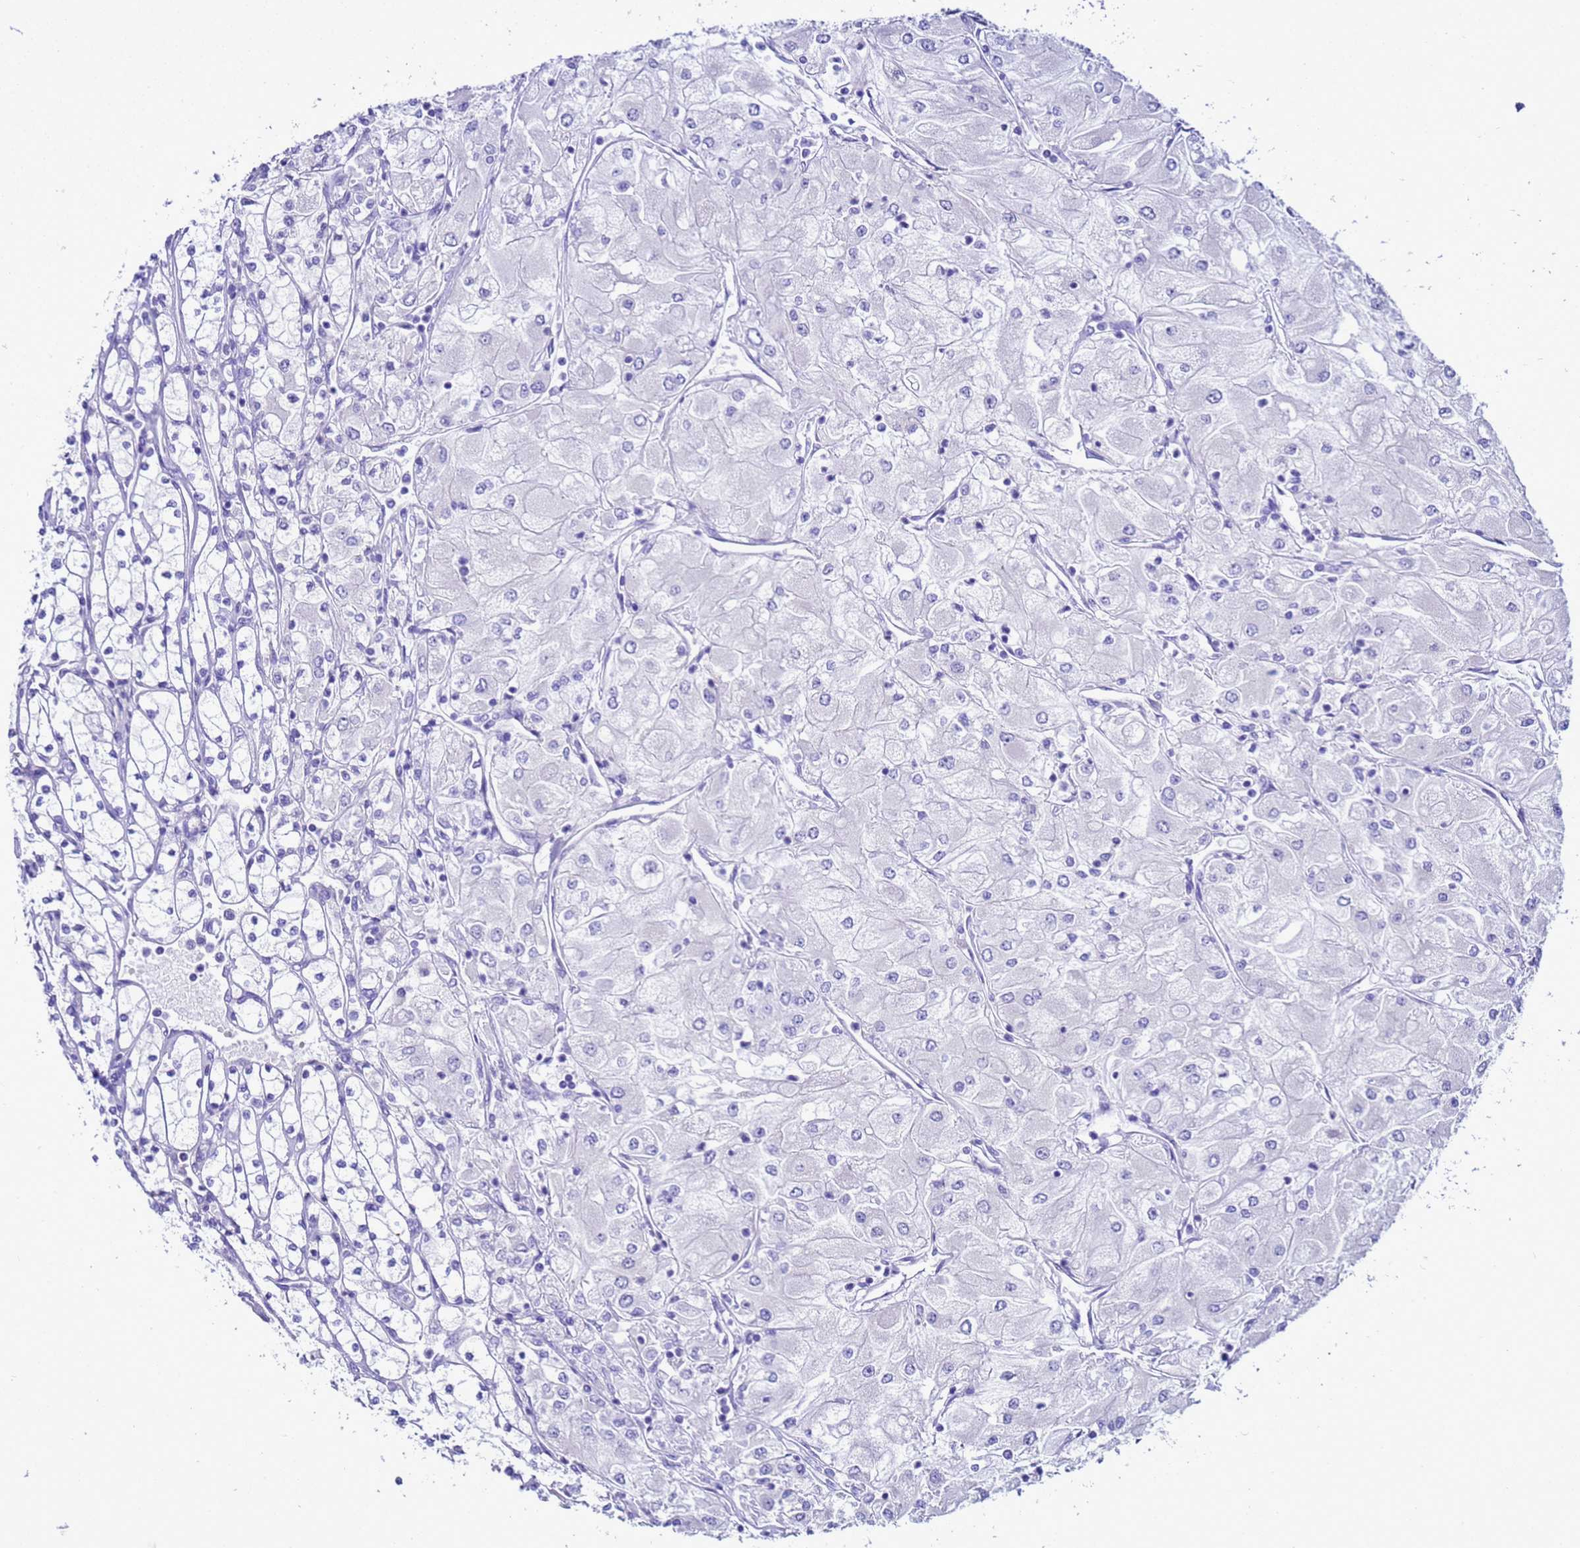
{"staining": {"intensity": "negative", "quantity": "none", "location": "none"}, "tissue": "renal cancer", "cell_type": "Tumor cells", "image_type": "cancer", "snomed": [{"axis": "morphology", "description": "Adenocarcinoma, NOS"}, {"axis": "topography", "description": "Kidney"}], "caption": "Immunohistochemical staining of human renal cancer (adenocarcinoma) displays no significant expression in tumor cells. (IHC, brightfield microscopy, high magnification).", "gene": "BEST2", "patient": {"sex": "male", "age": 80}}